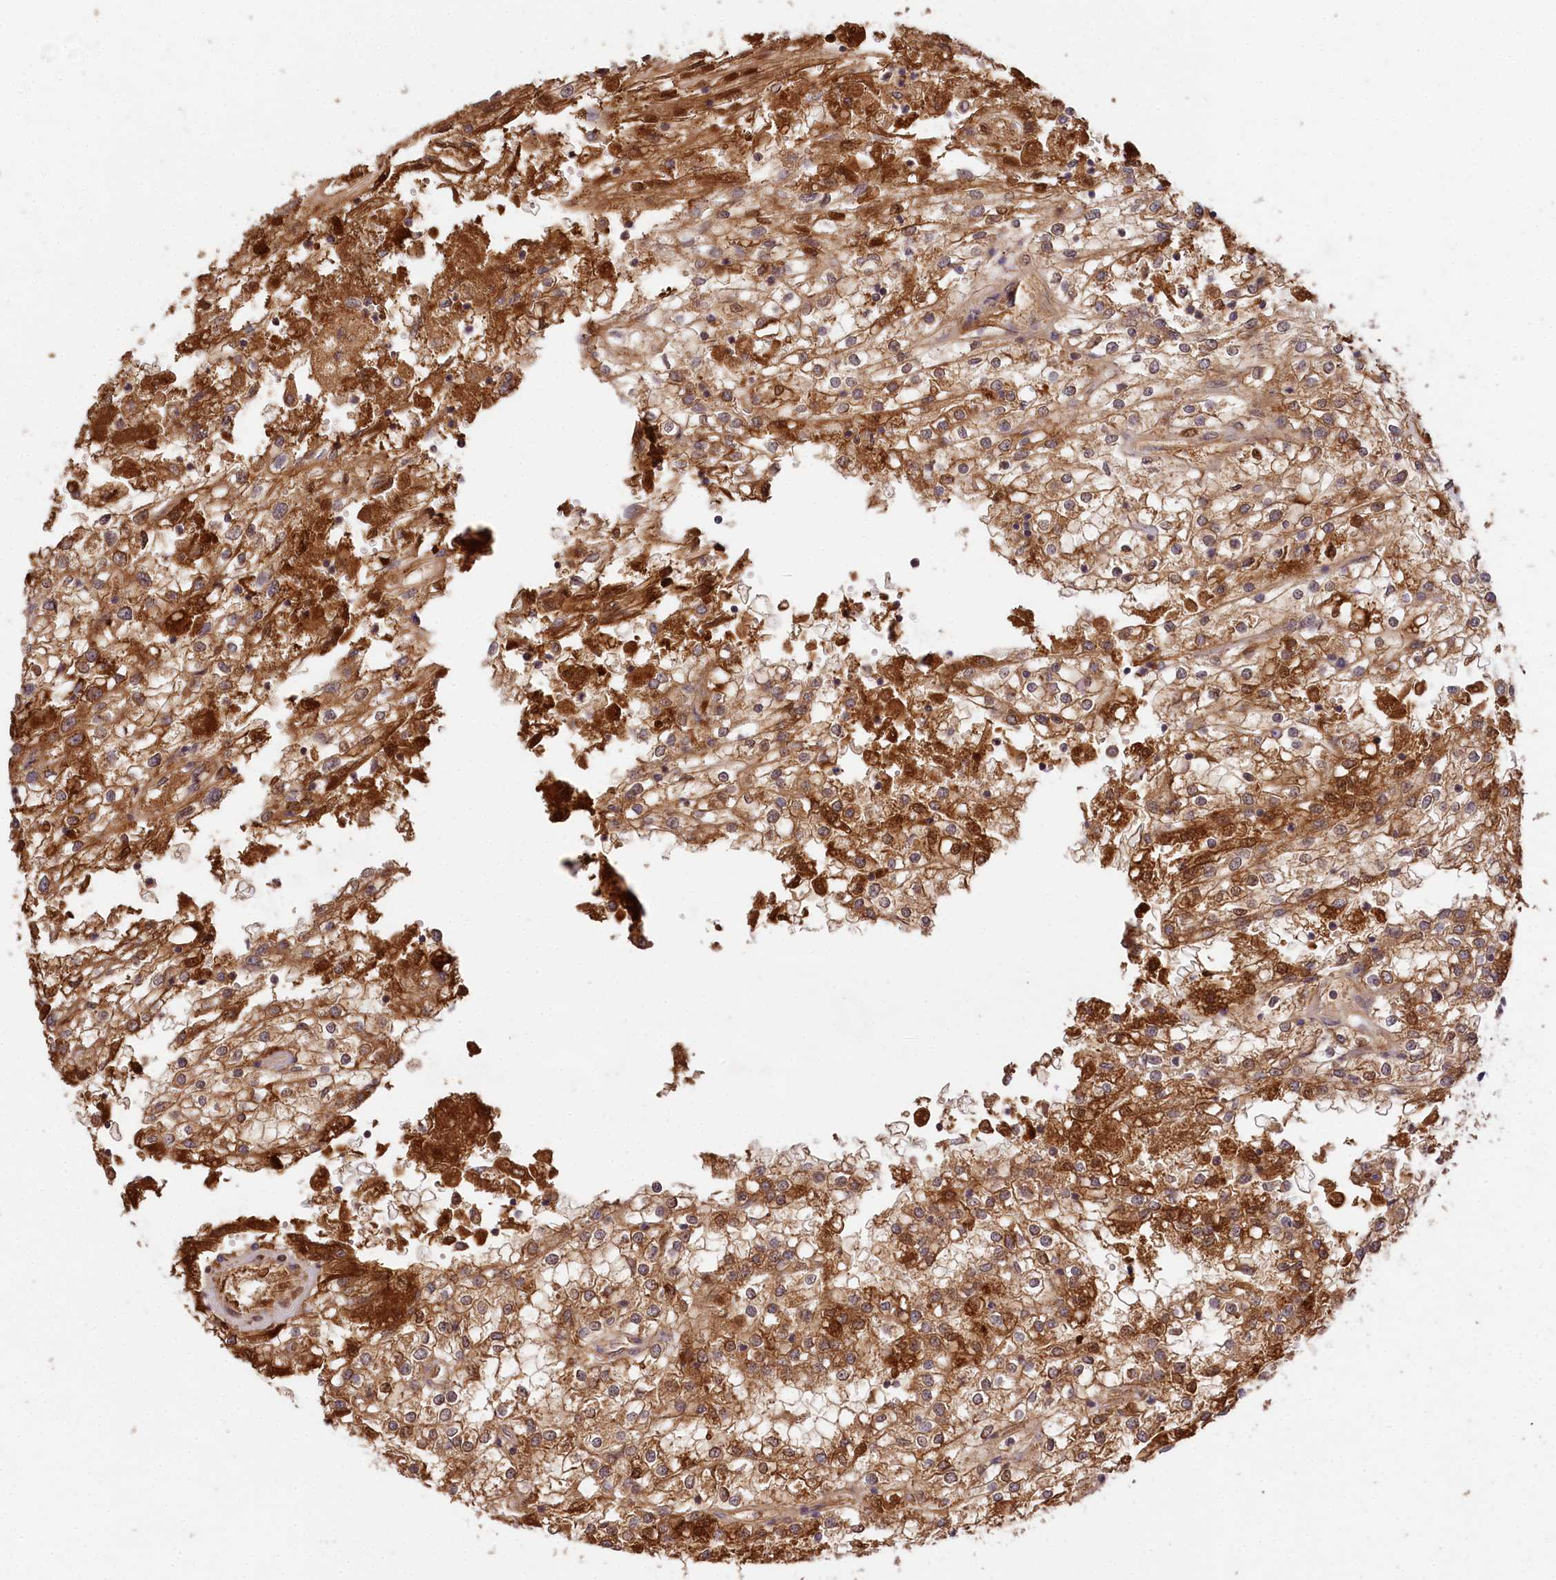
{"staining": {"intensity": "moderate", "quantity": ">75%", "location": "cytoplasmic/membranous"}, "tissue": "renal cancer", "cell_type": "Tumor cells", "image_type": "cancer", "snomed": [{"axis": "morphology", "description": "Adenocarcinoma, NOS"}, {"axis": "topography", "description": "Kidney"}], "caption": "Renal cancer (adenocarcinoma) stained for a protein (brown) exhibits moderate cytoplasmic/membranous positive staining in approximately >75% of tumor cells.", "gene": "MCF2L2", "patient": {"sex": "female", "age": 52}}